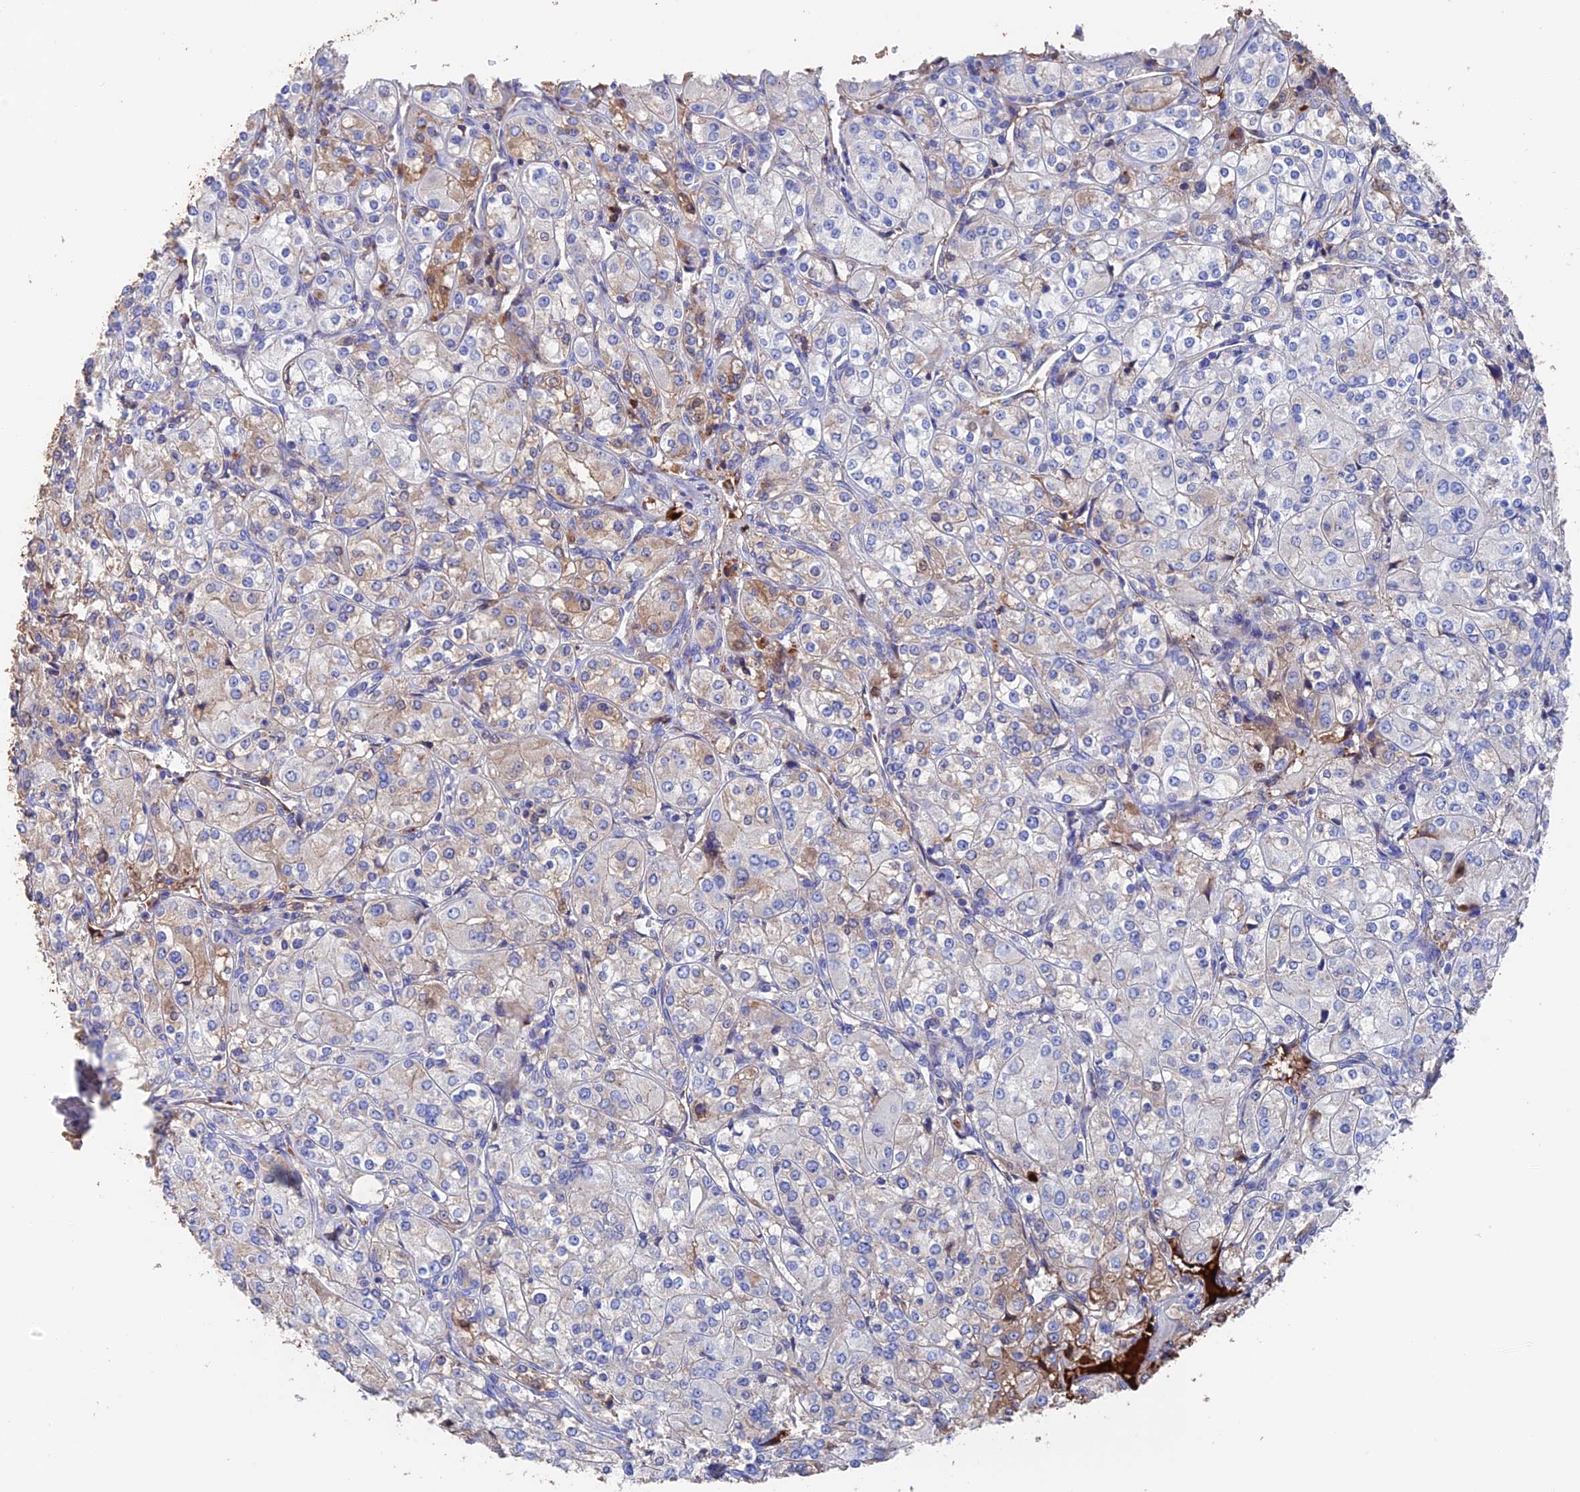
{"staining": {"intensity": "moderate", "quantity": "<25%", "location": "cytoplasmic/membranous"}, "tissue": "renal cancer", "cell_type": "Tumor cells", "image_type": "cancer", "snomed": [{"axis": "morphology", "description": "Adenocarcinoma, NOS"}, {"axis": "topography", "description": "Kidney"}], "caption": "Renal cancer (adenocarcinoma) stained with DAB immunohistochemistry shows low levels of moderate cytoplasmic/membranous positivity in about <25% of tumor cells.", "gene": "HPF1", "patient": {"sex": "male", "age": 77}}